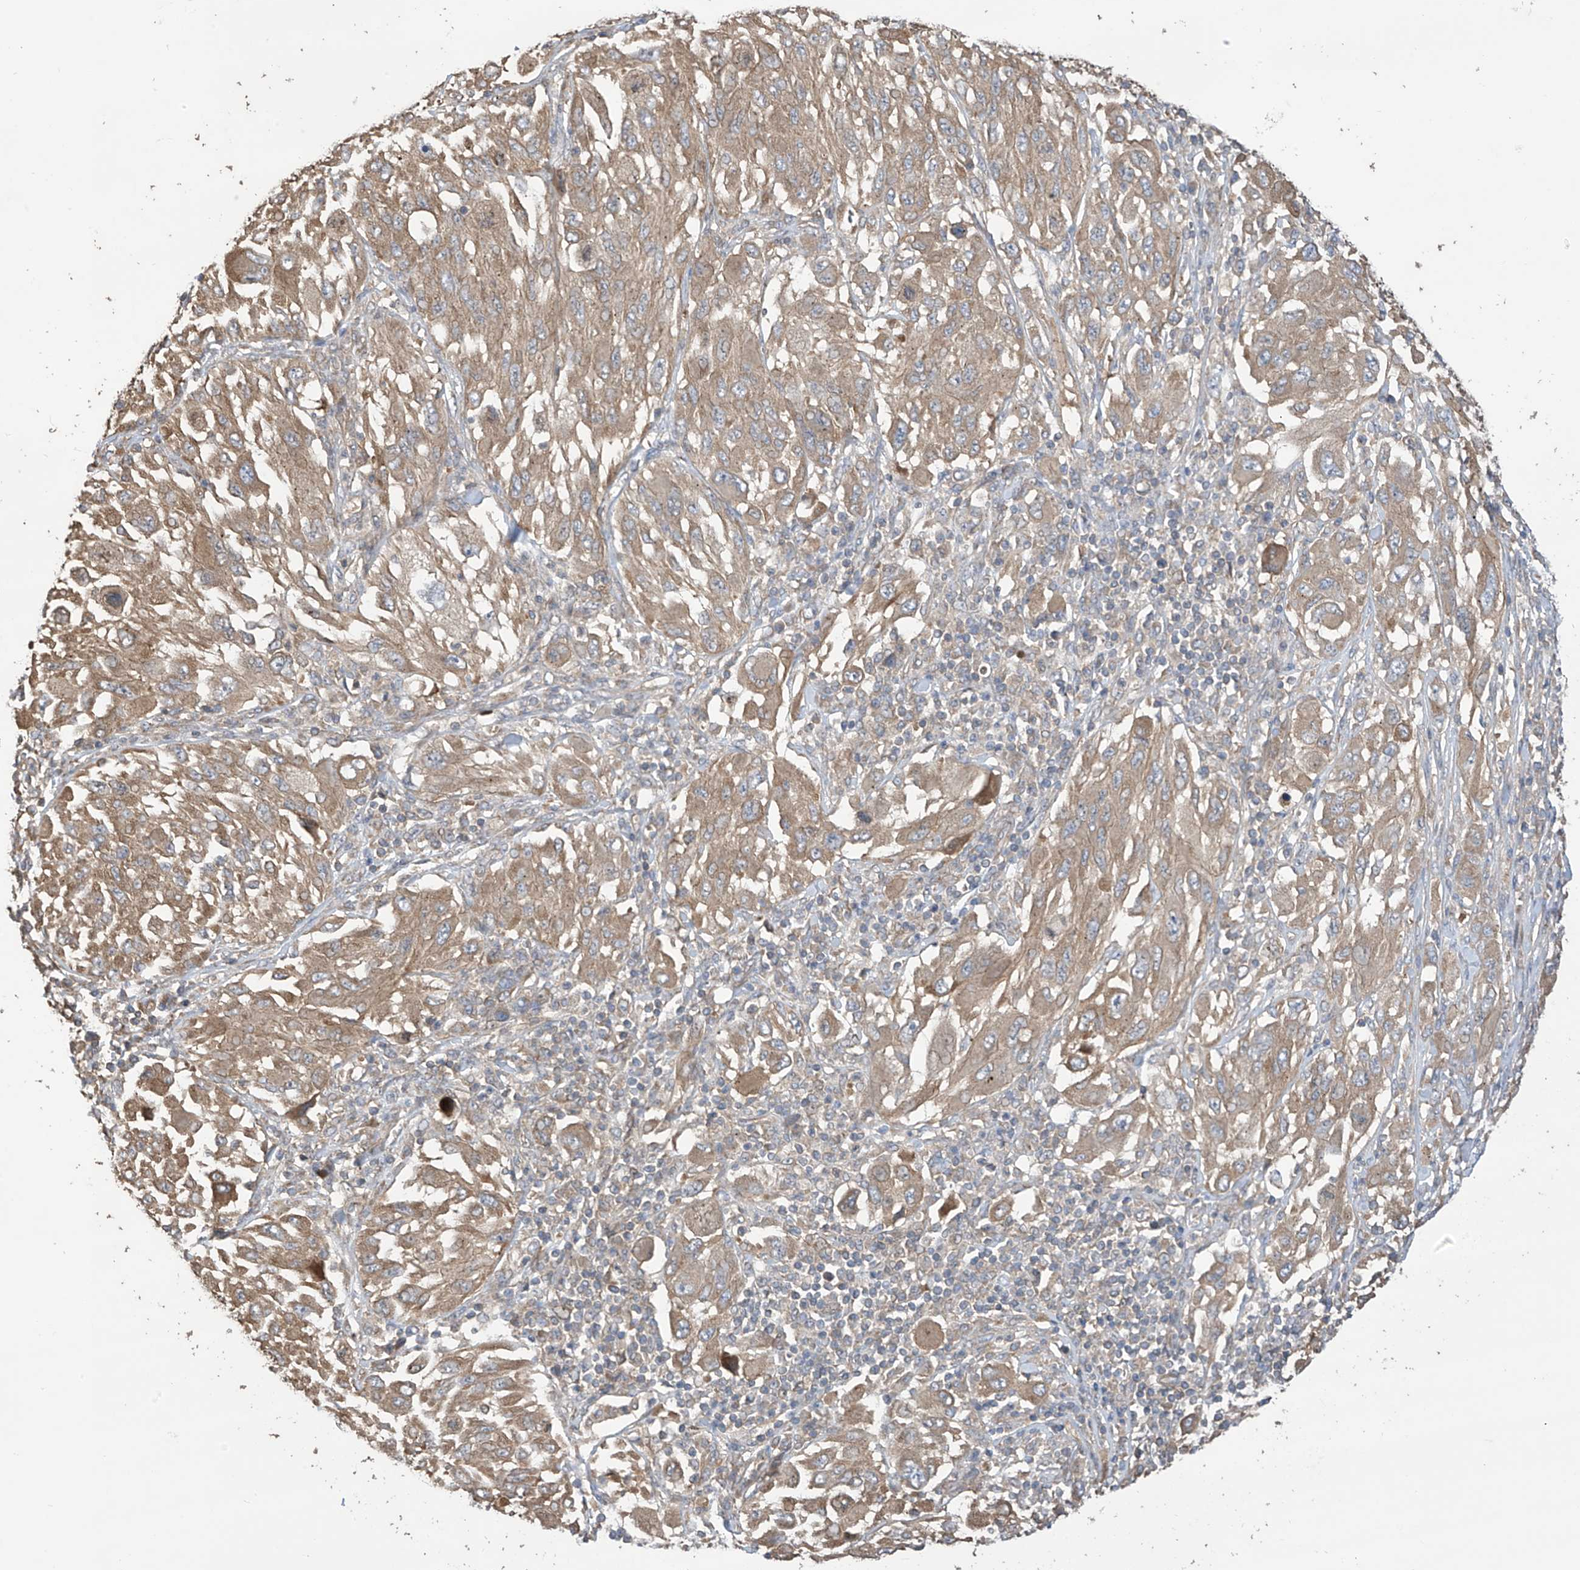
{"staining": {"intensity": "weak", "quantity": ">75%", "location": "cytoplasmic/membranous"}, "tissue": "melanoma", "cell_type": "Tumor cells", "image_type": "cancer", "snomed": [{"axis": "morphology", "description": "Malignant melanoma, NOS"}, {"axis": "topography", "description": "Skin"}], "caption": "Immunohistochemistry (DAB) staining of melanoma displays weak cytoplasmic/membranous protein expression in approximately >75% of tumor cells.", "gene": "PHACTR4", "patient": {"sex": "female", "age": 91}}